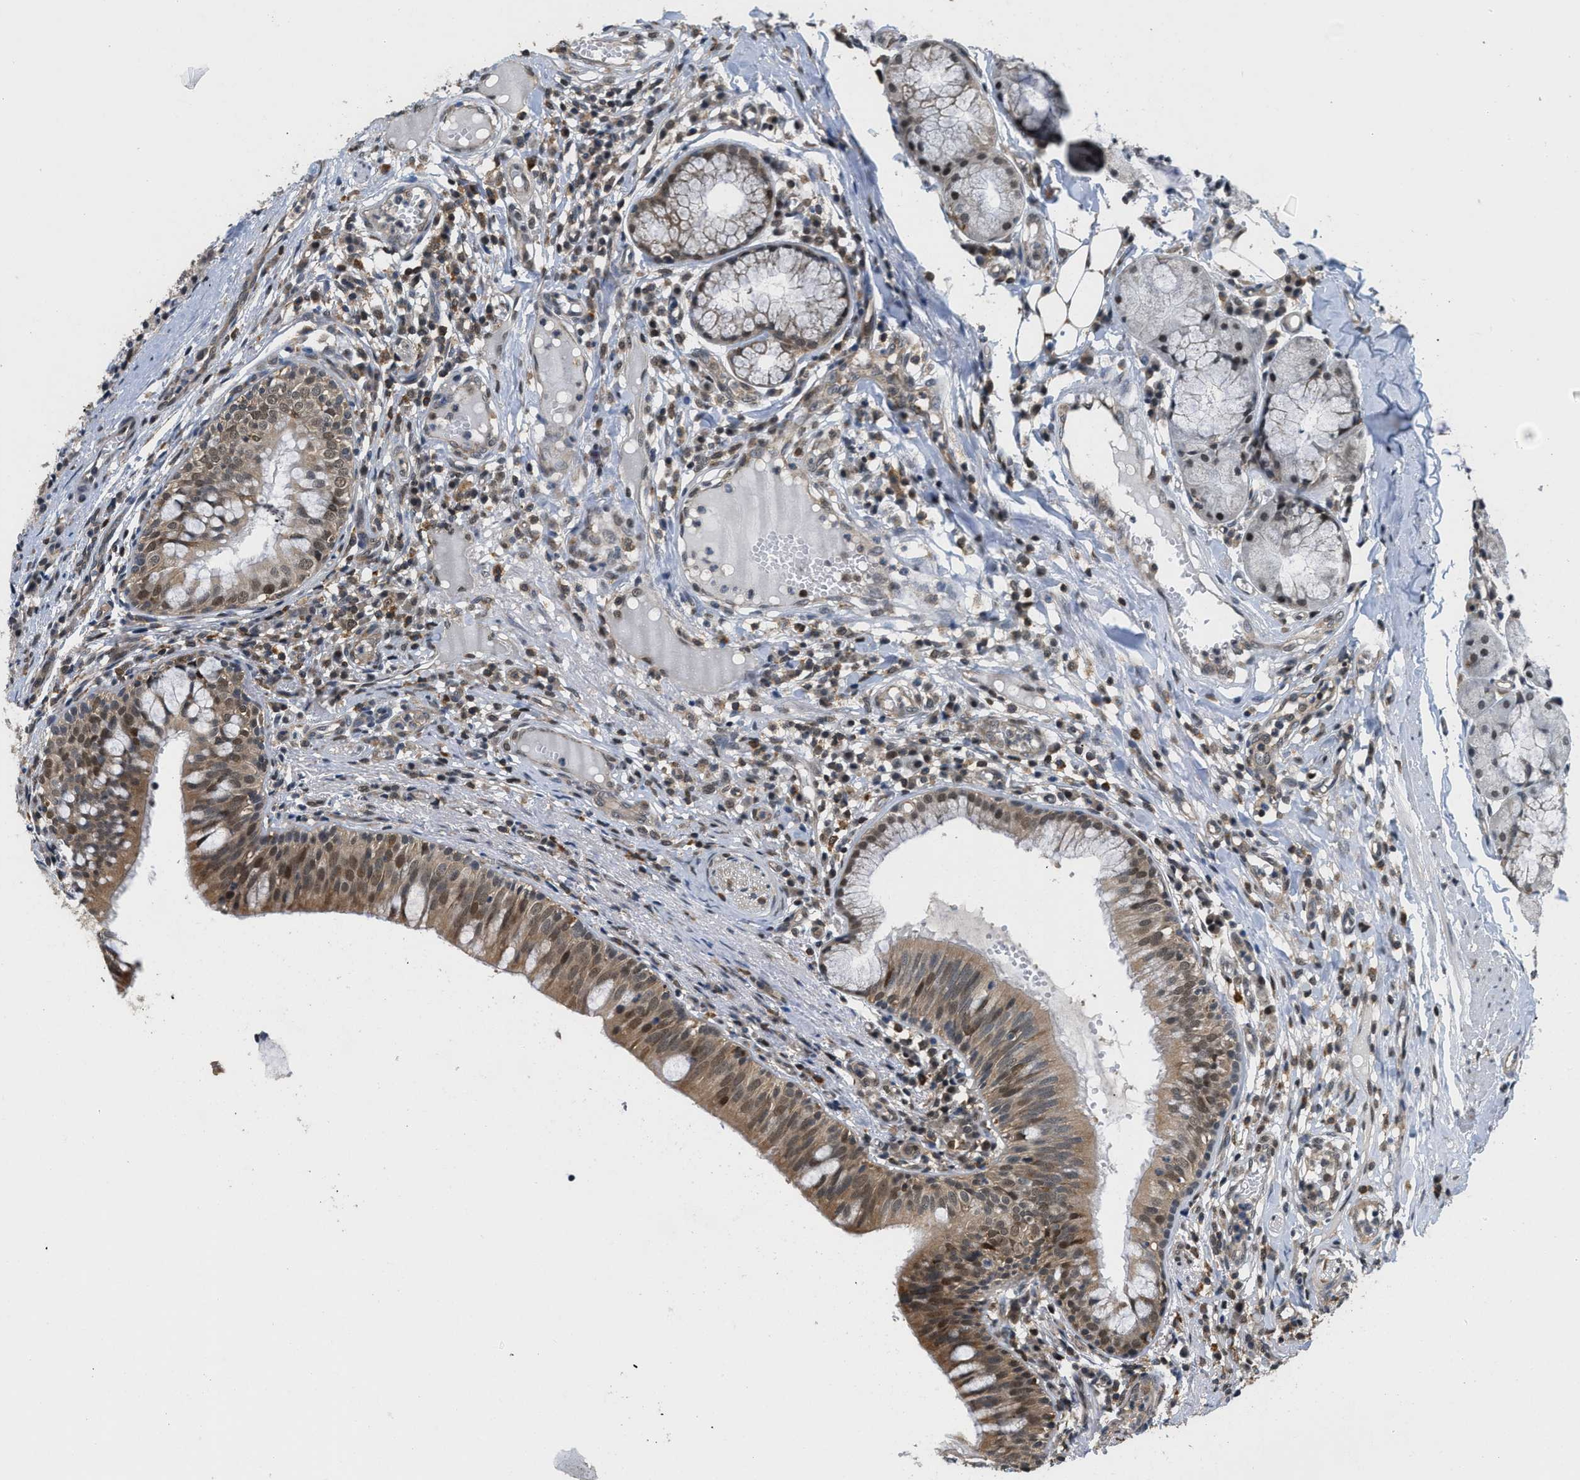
{"staining": {"intensity": "weak", "quantity": "<25%", "location": "cytoplasmic/membranous,nuclear"}, "tissue": "carcinoid", "cell_type": "Tumor cells", "image_type": "cancer", "snomed": [{"axis": "morphology", "description": "Carcinoid, malignant, NOS"}, {"axis": "topography", "description": "Lung"}], "caption": "Protein analysis of carcinoid (malignant) displays no significant expression in tumor cells.", "gene": "ATF7IP", "patient": {"sex": "male", "age": 30}}